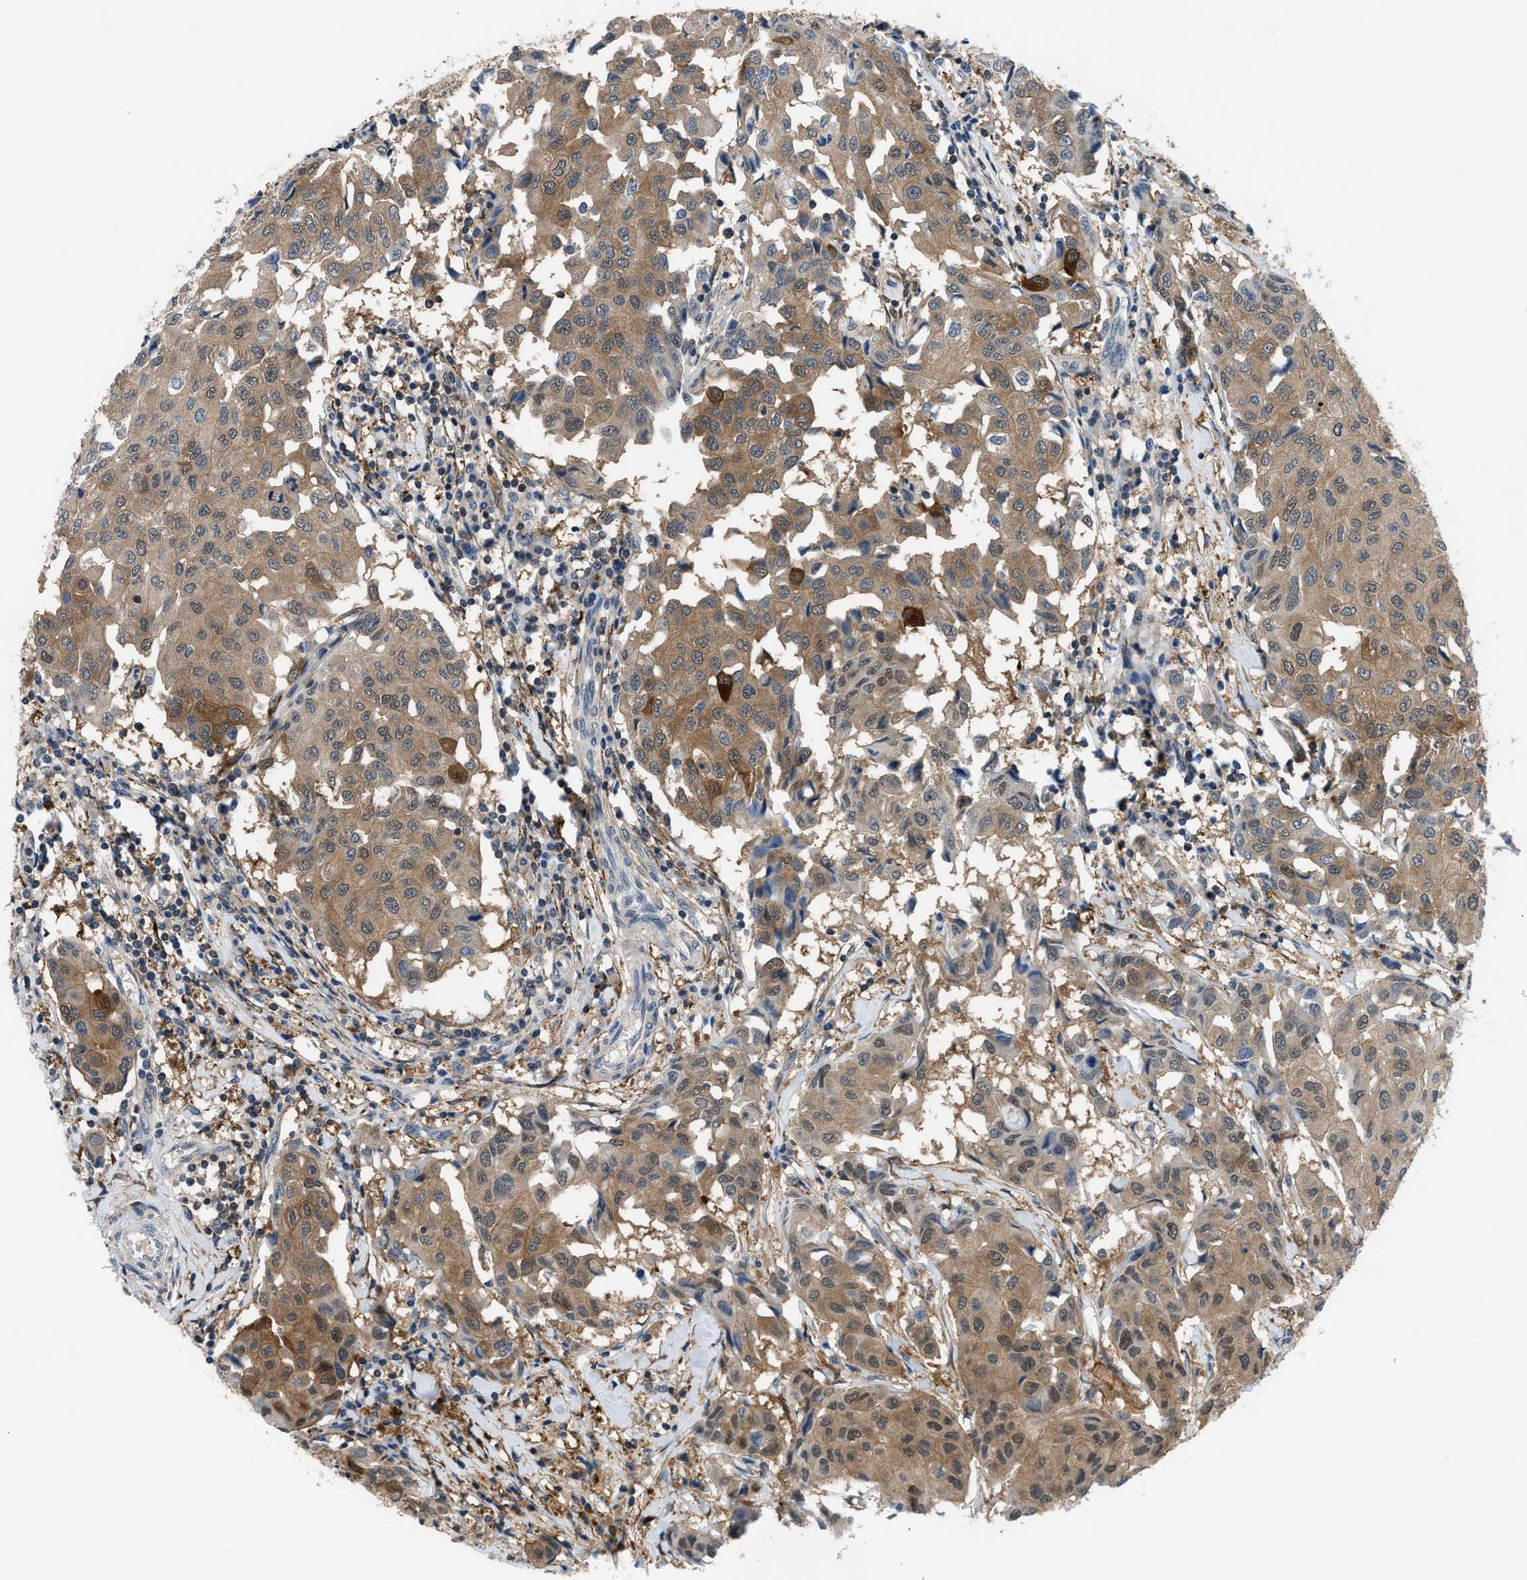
{"staining": {"intensity": "moderate", "quantity": ">75%", "location": "cytoplasmic/membranous,nuclear"}, "tissue": "breast cancer", "cell_type": "Tumor cells", "image_type": "cancer", "snomed": [{"axis": "morphology", "description": "Duct carcinoma"}, {"axis": "topography", "description": "Breast"}], "caption": "This histopathology image demonstrates intraductal carcinoma (breast) stained with IHC to label a protein in brown. The cytoplasmic/membranous and nuclear of tumor cells show moderate positivity for the protein. Nuclei are counter-stained blue.", "gene": "TMEM45B", "patient": {"sex": "female", "age": 80}}